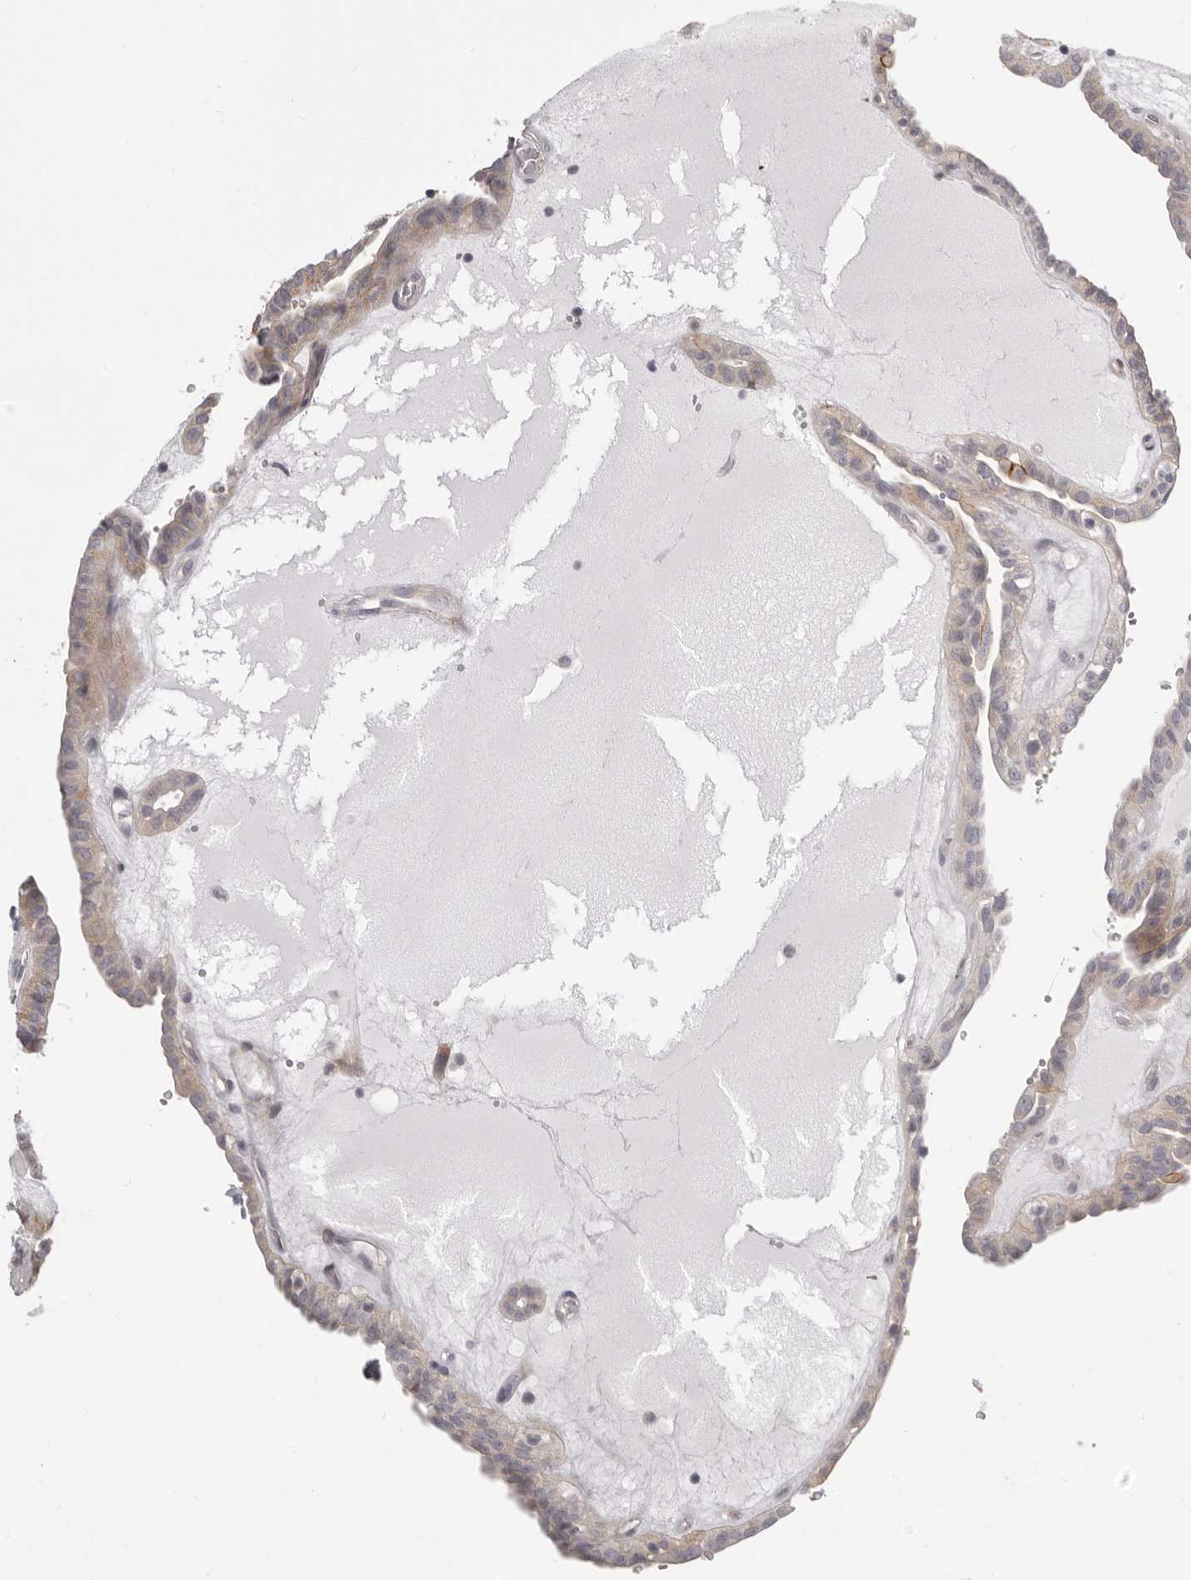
{"staining": {"intensity": "weak", "quantity": "25%-75%", "location": "cytoplasmic/membranous"}, "tissue": "thyroid cancer", "cell_type": "Tumor cells", "image_type": "cancer", "snomed": [{"axis": "morphology", "description": "Papillary adenocarcinoma, NOS"}, {"axis": "topography", "description": "Thyroid gland"}], "caption": "Protein staining reveals weak cytoplasmic/membranous staining in about 25%-75% of tumor cells in papillary adenocarcinoma (thyroid).", "gene": "OTUD3", "patient": {"sex": "male", "age": 77}}